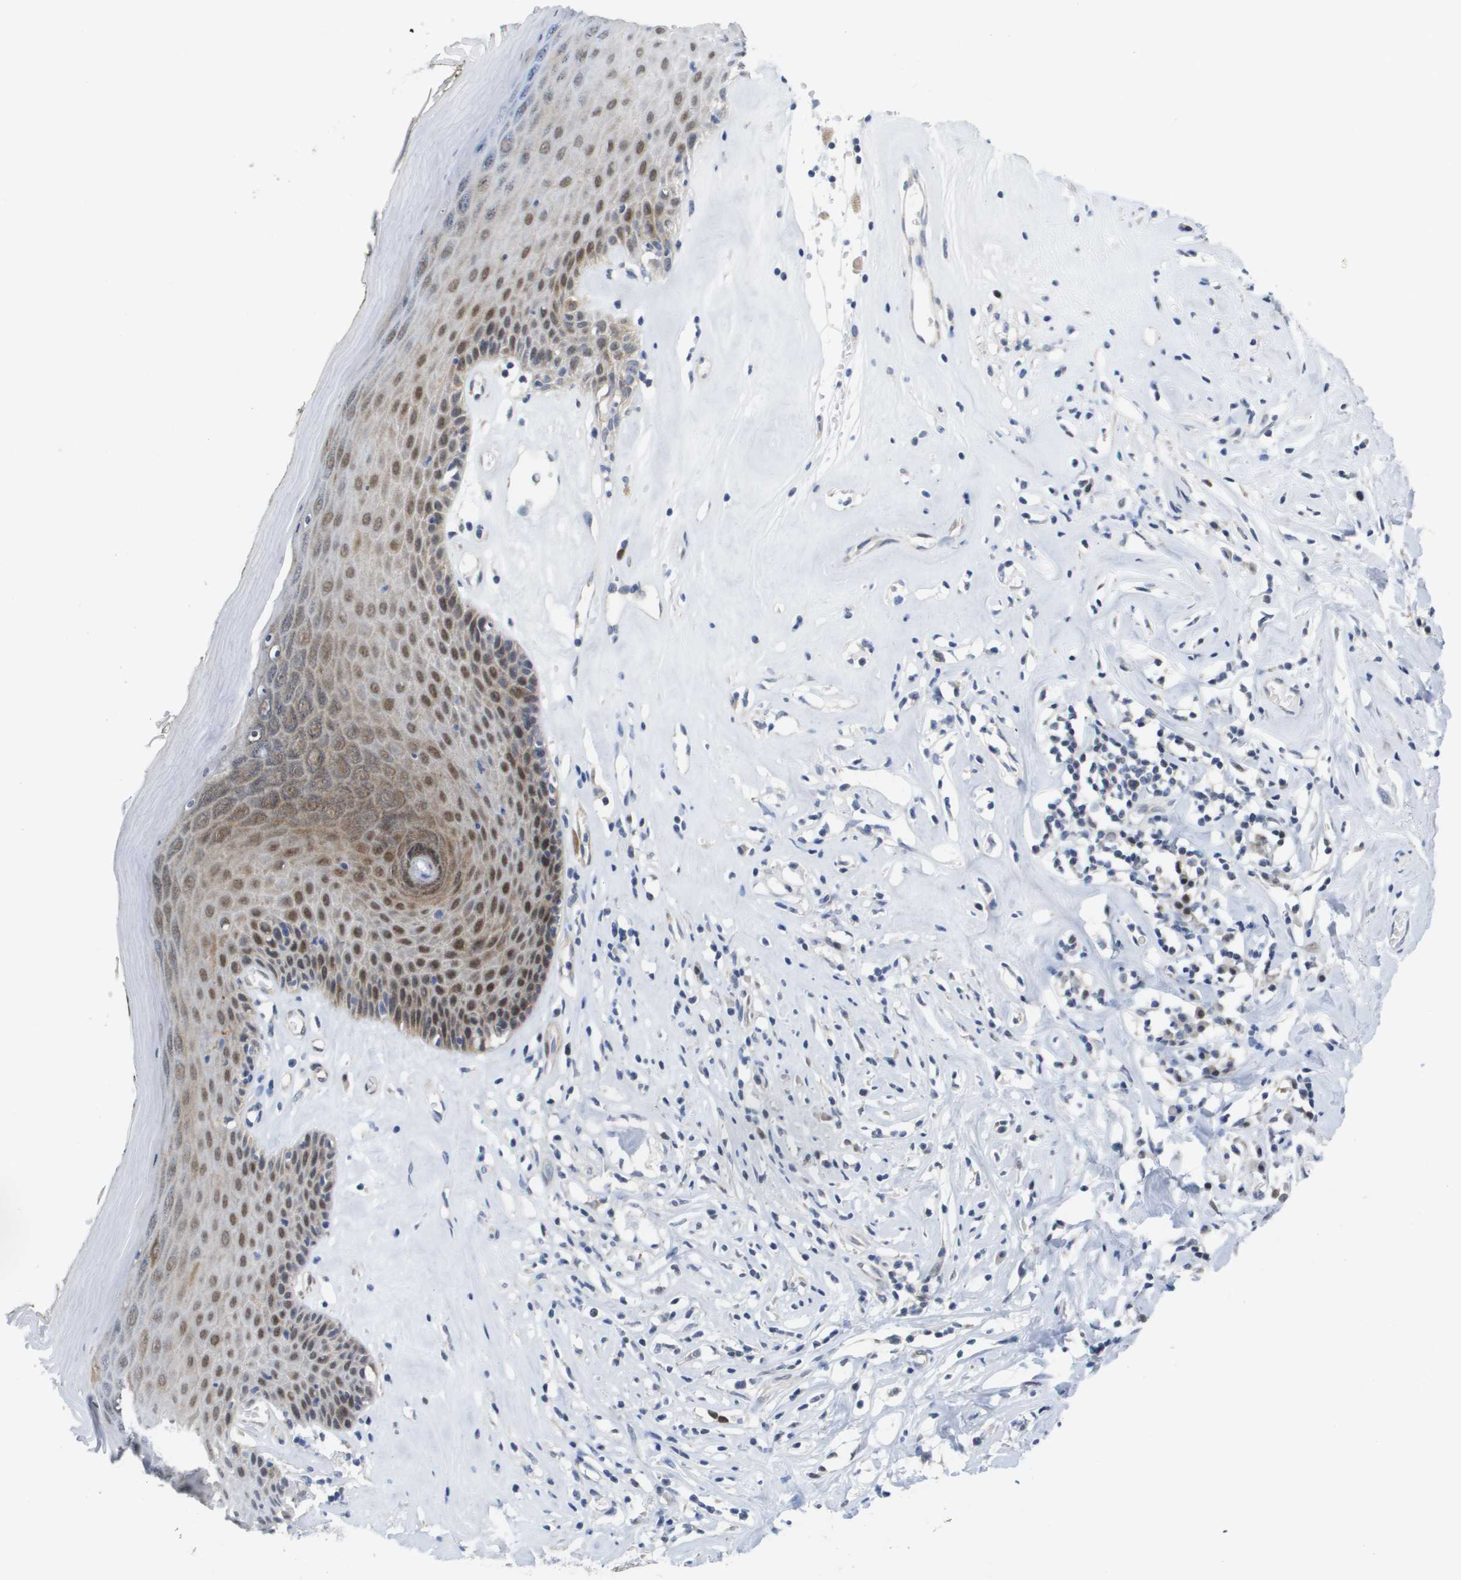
{"staining": {"intensity": "moderate", "quantity": "25%-75%", "location": "cytoplasmic/membranous,nuclear"}, "tissue": "skin", "cell_type": "Epidermal cells", "image_type": "normal", "snomed": [{"axis": "morphology", "description": "Normal tissue, NOS"}, {"axis": "morphology", "description": "Inflammation, NOS"}, {"axis": "topography", "description": "Vulva"}], "caption": "A brown stain labels moderate cytoplasmic/membranous,nuclear positivity of a protein in epidermal cells of normal human skin. (DAB (3,3'-diaminobenzidine) IHC, brown staining for protein, blue staining for nuclei).", "gene": "FKBP4", "patient": {"sex": "female", "age": 84}}